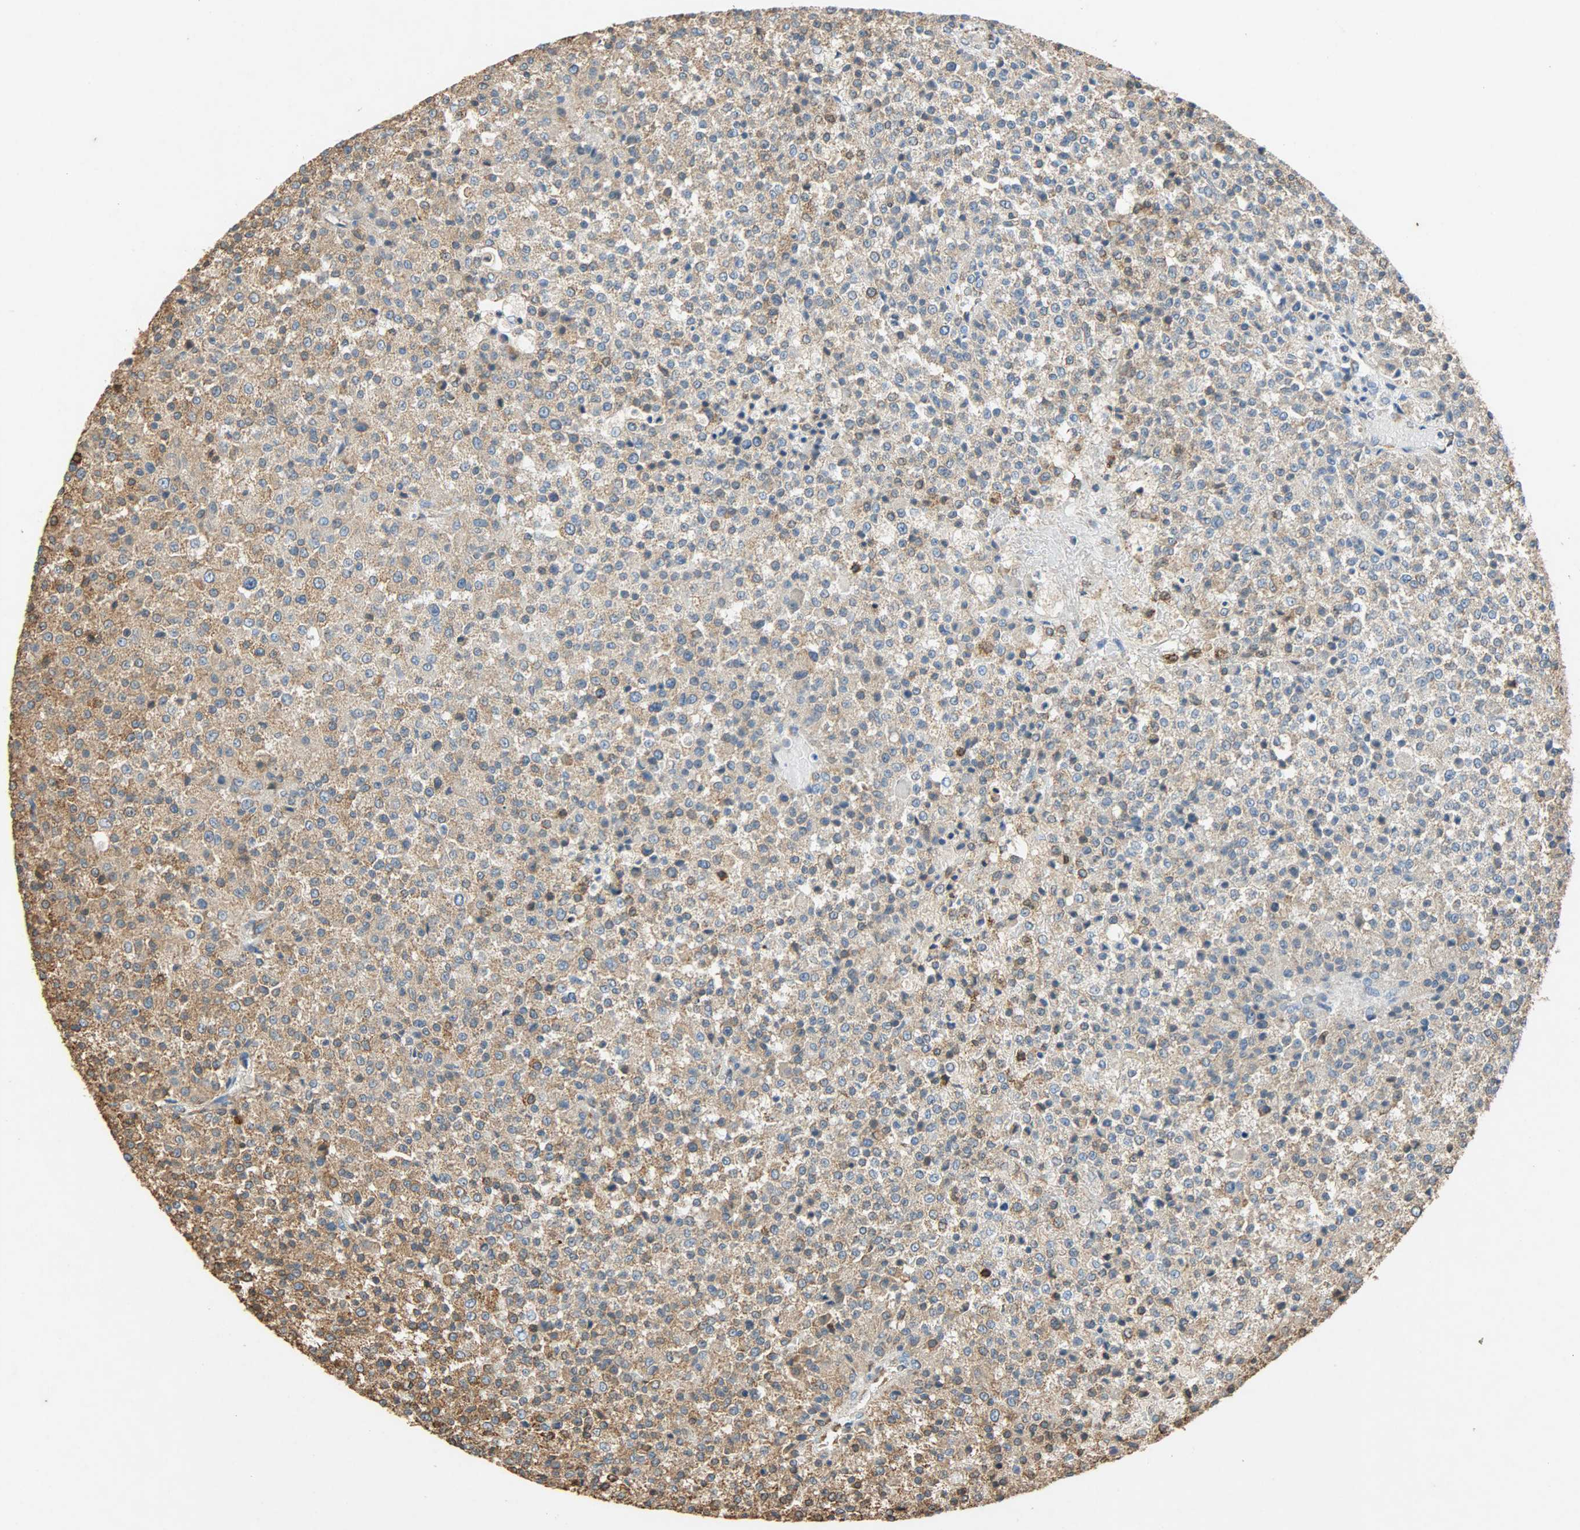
{"staining": {"intensity": "moderate", "quantity": ">75%", "location": "cytoplasmic/membranous"}, "tissue": "testis cancer", "cell_type": "Tumor cells", "image_type": "cancer", "snomed": [{"axis": "morphology", "description": "Seminoma, NOS"}, {"axis": "topography", "description": "Testis"}], "caption": "Immunohistochemistry image of human testis seminoma stained for a protein (brown), which shows medium levels of moderate cytoplasmic/membranous positivity in about >75% of tumor cells.", "gene": "HSPA5", "patient": {"sex": "male", "age": 59}}